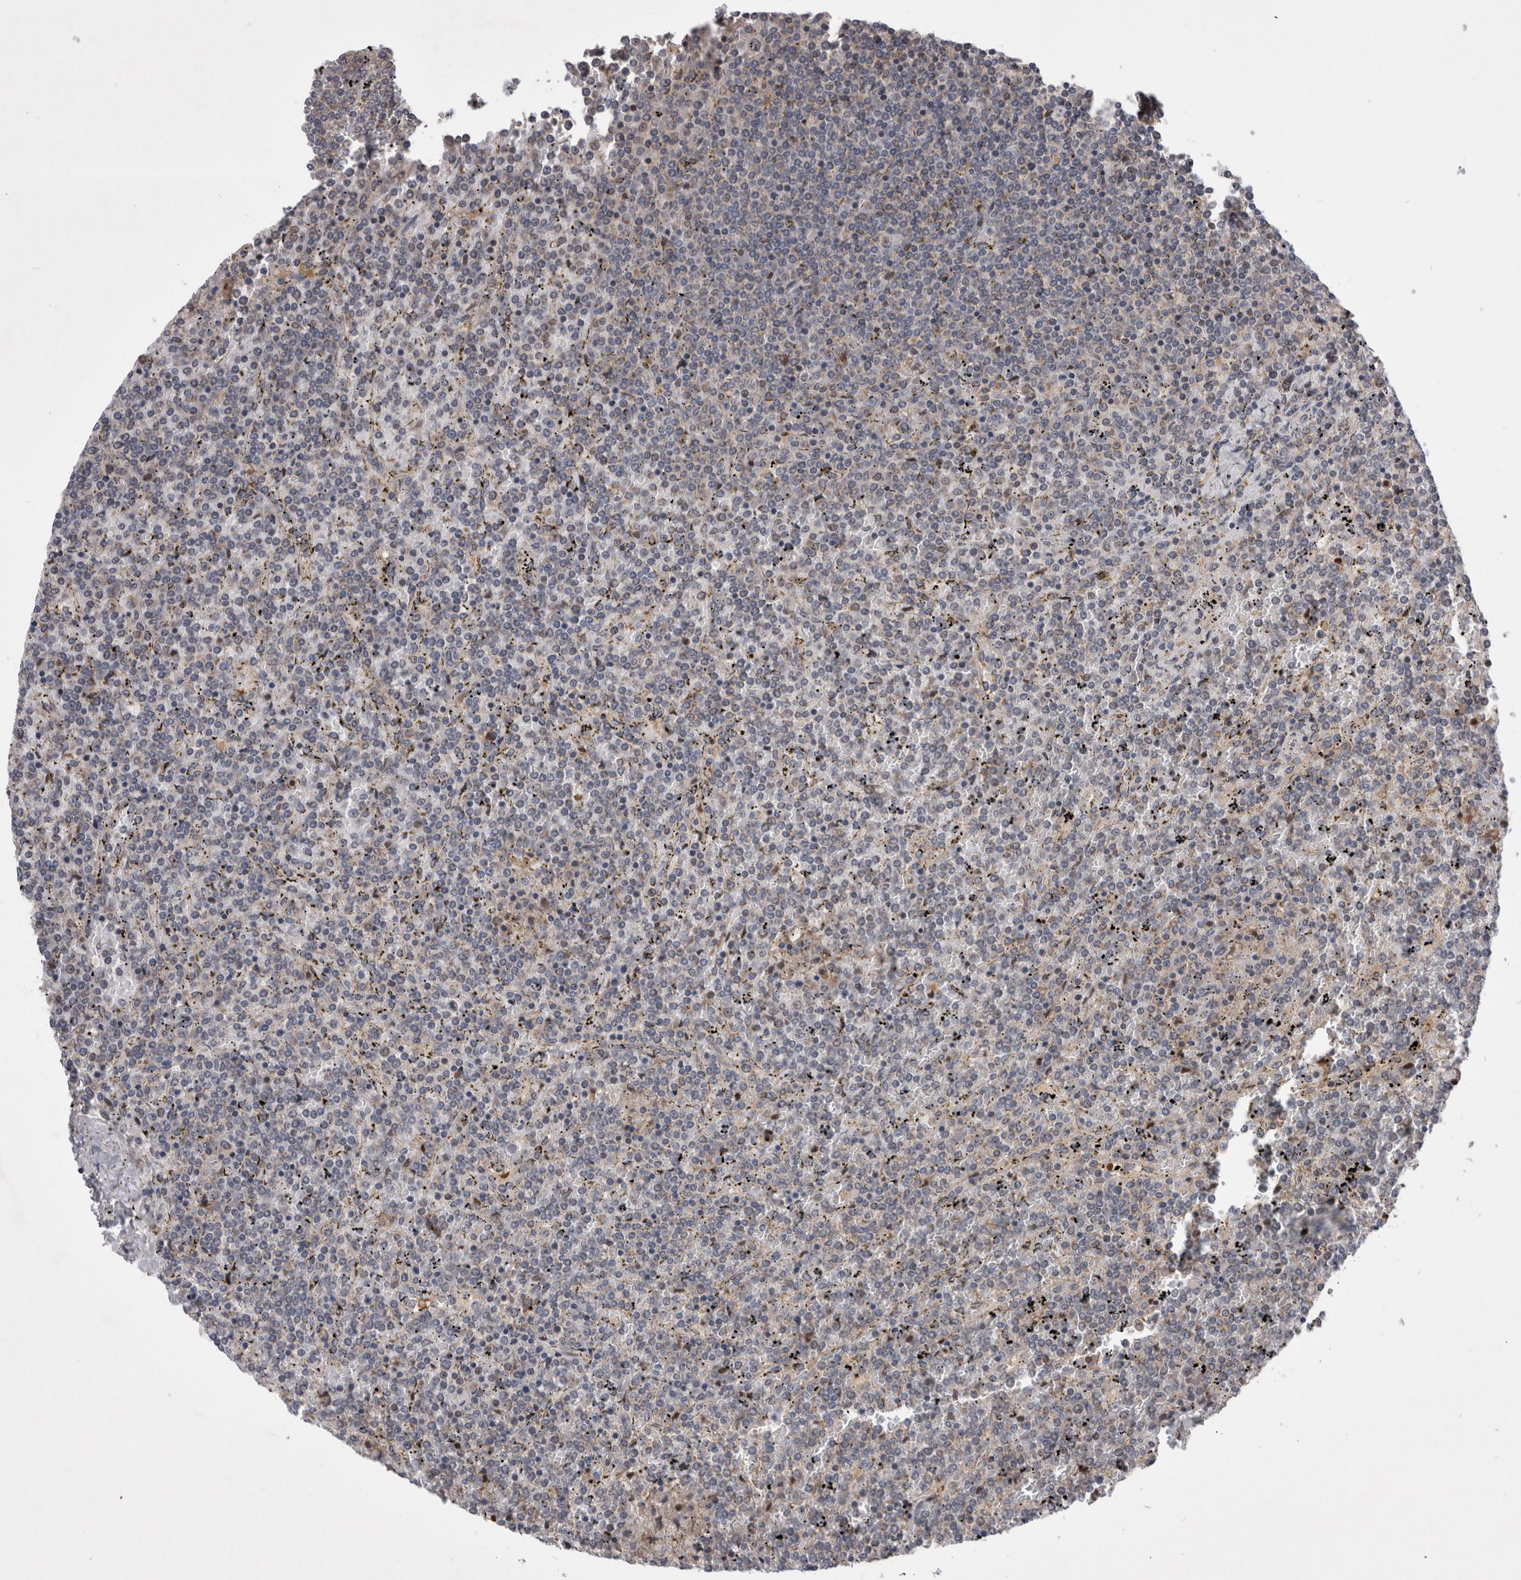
{"staining": {"intensity": "negative", "quantity": "none", "location": "none"}, "tissue": "lymphoma", "cell_type": "Tumor cells", "image_type": "cancer", "snomed": [{"axis": "morphology", "description": "Malignant lymphoma, non-Hodgkin's type, Low grade"}, {"axis": "topography", "description": "Spleen"}], "caption": "Photomicrograph shows no protein expression in tumor cells of malignant lymphoma, non-Hodgkin's type (low-grade) tissue.", "gene": "MRPL37", "patient": {"sex": "female", "age": 19}}